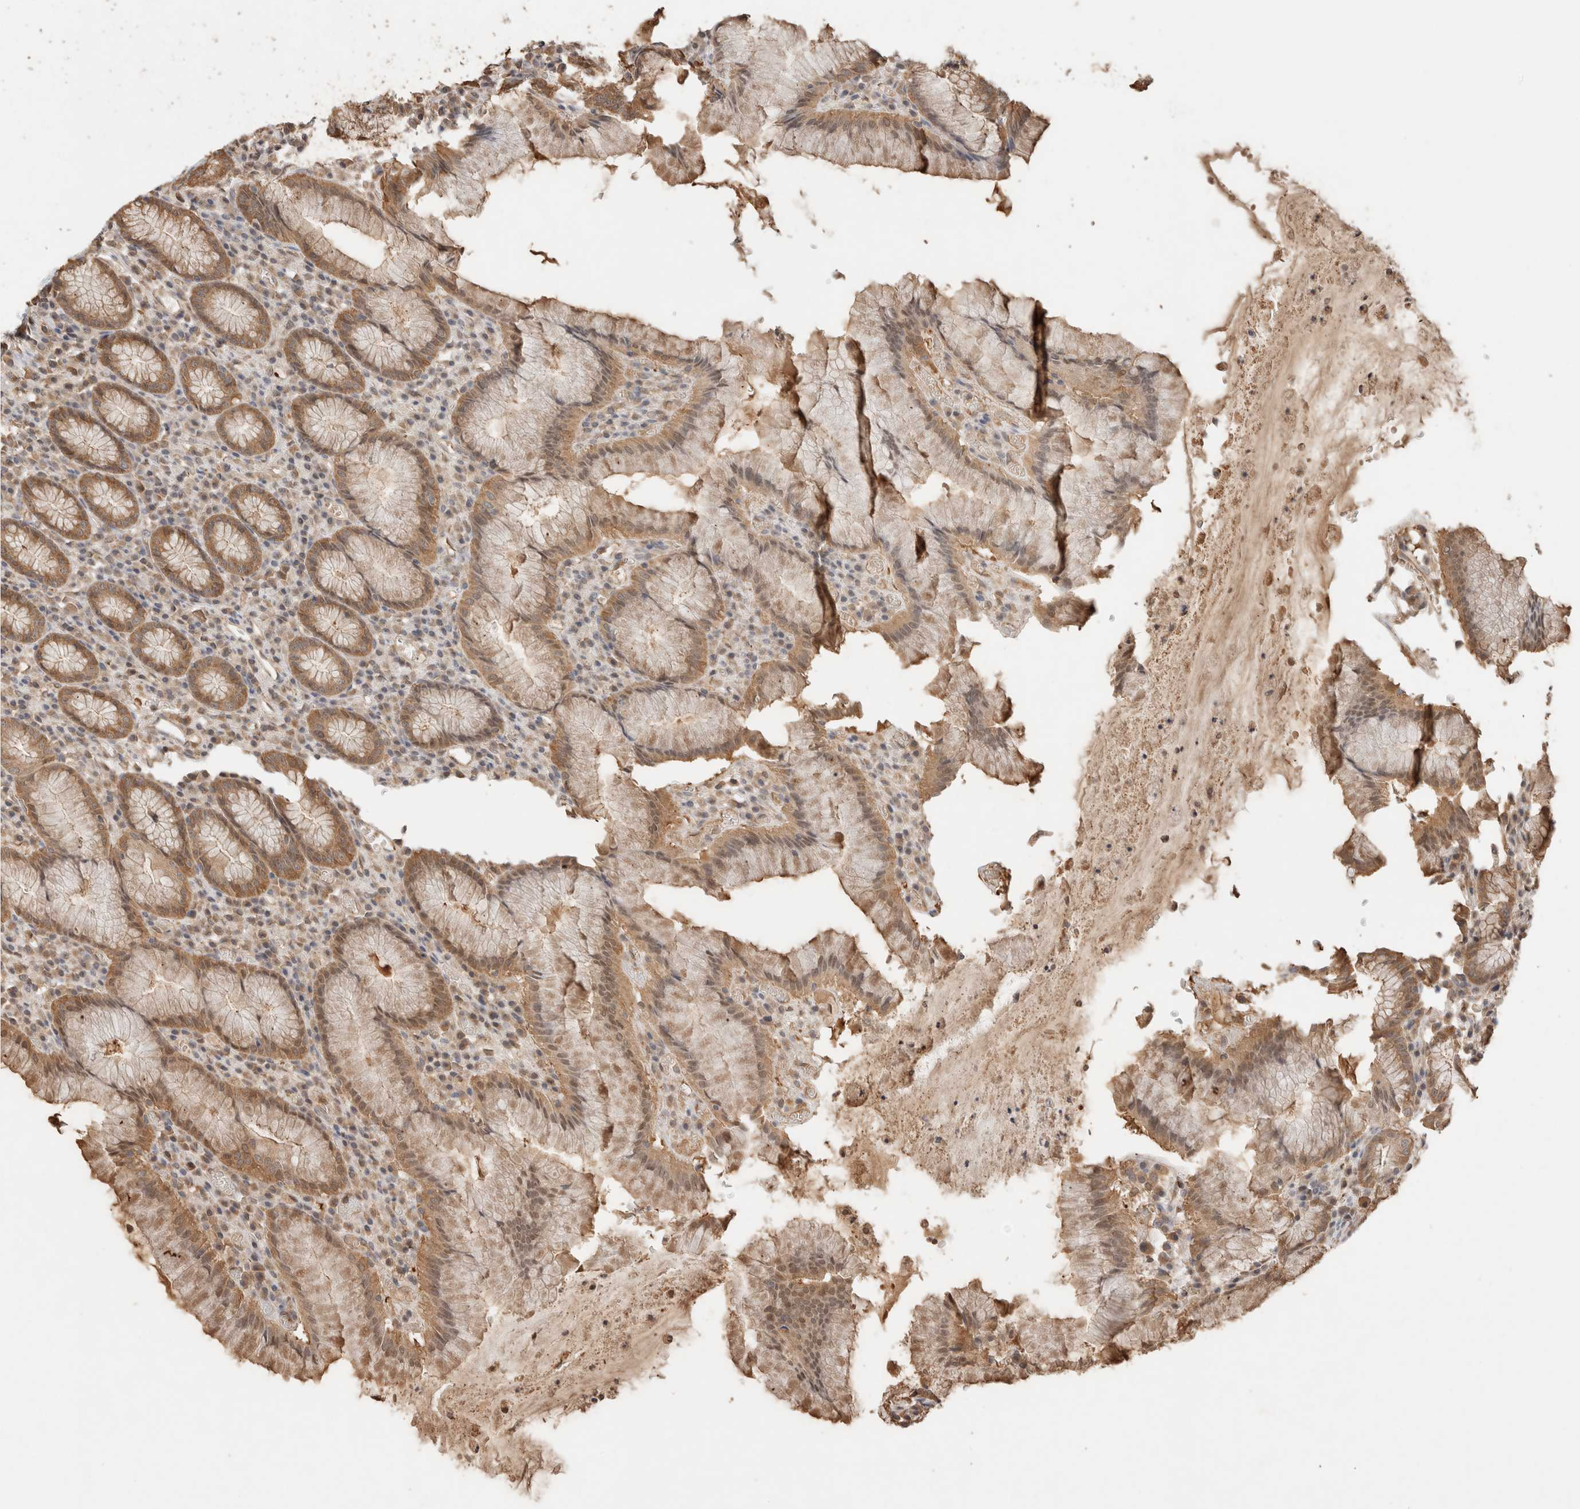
{"staining": {"intensity": "moderate", "quantity": ">75%", "location": "cytoplasmic/membranous,nuclear"}, "tissue": "stomach", "cell_type": "Glandular cells", "image_type": "normal", "snomed": [{"axis": "morphology", "description": "Normal tissue, NOS"}, {"axis": "topography", "description": "Stomach"}], "caption": "Immunohistochemical staining of normal stomach displays medium levels of moderate cytoplasmic/membranous,nuclear expression in approximately >75% of glandular cells.", "gene": "YWHAH", "patient": {"sex": "male", "age": 55}}